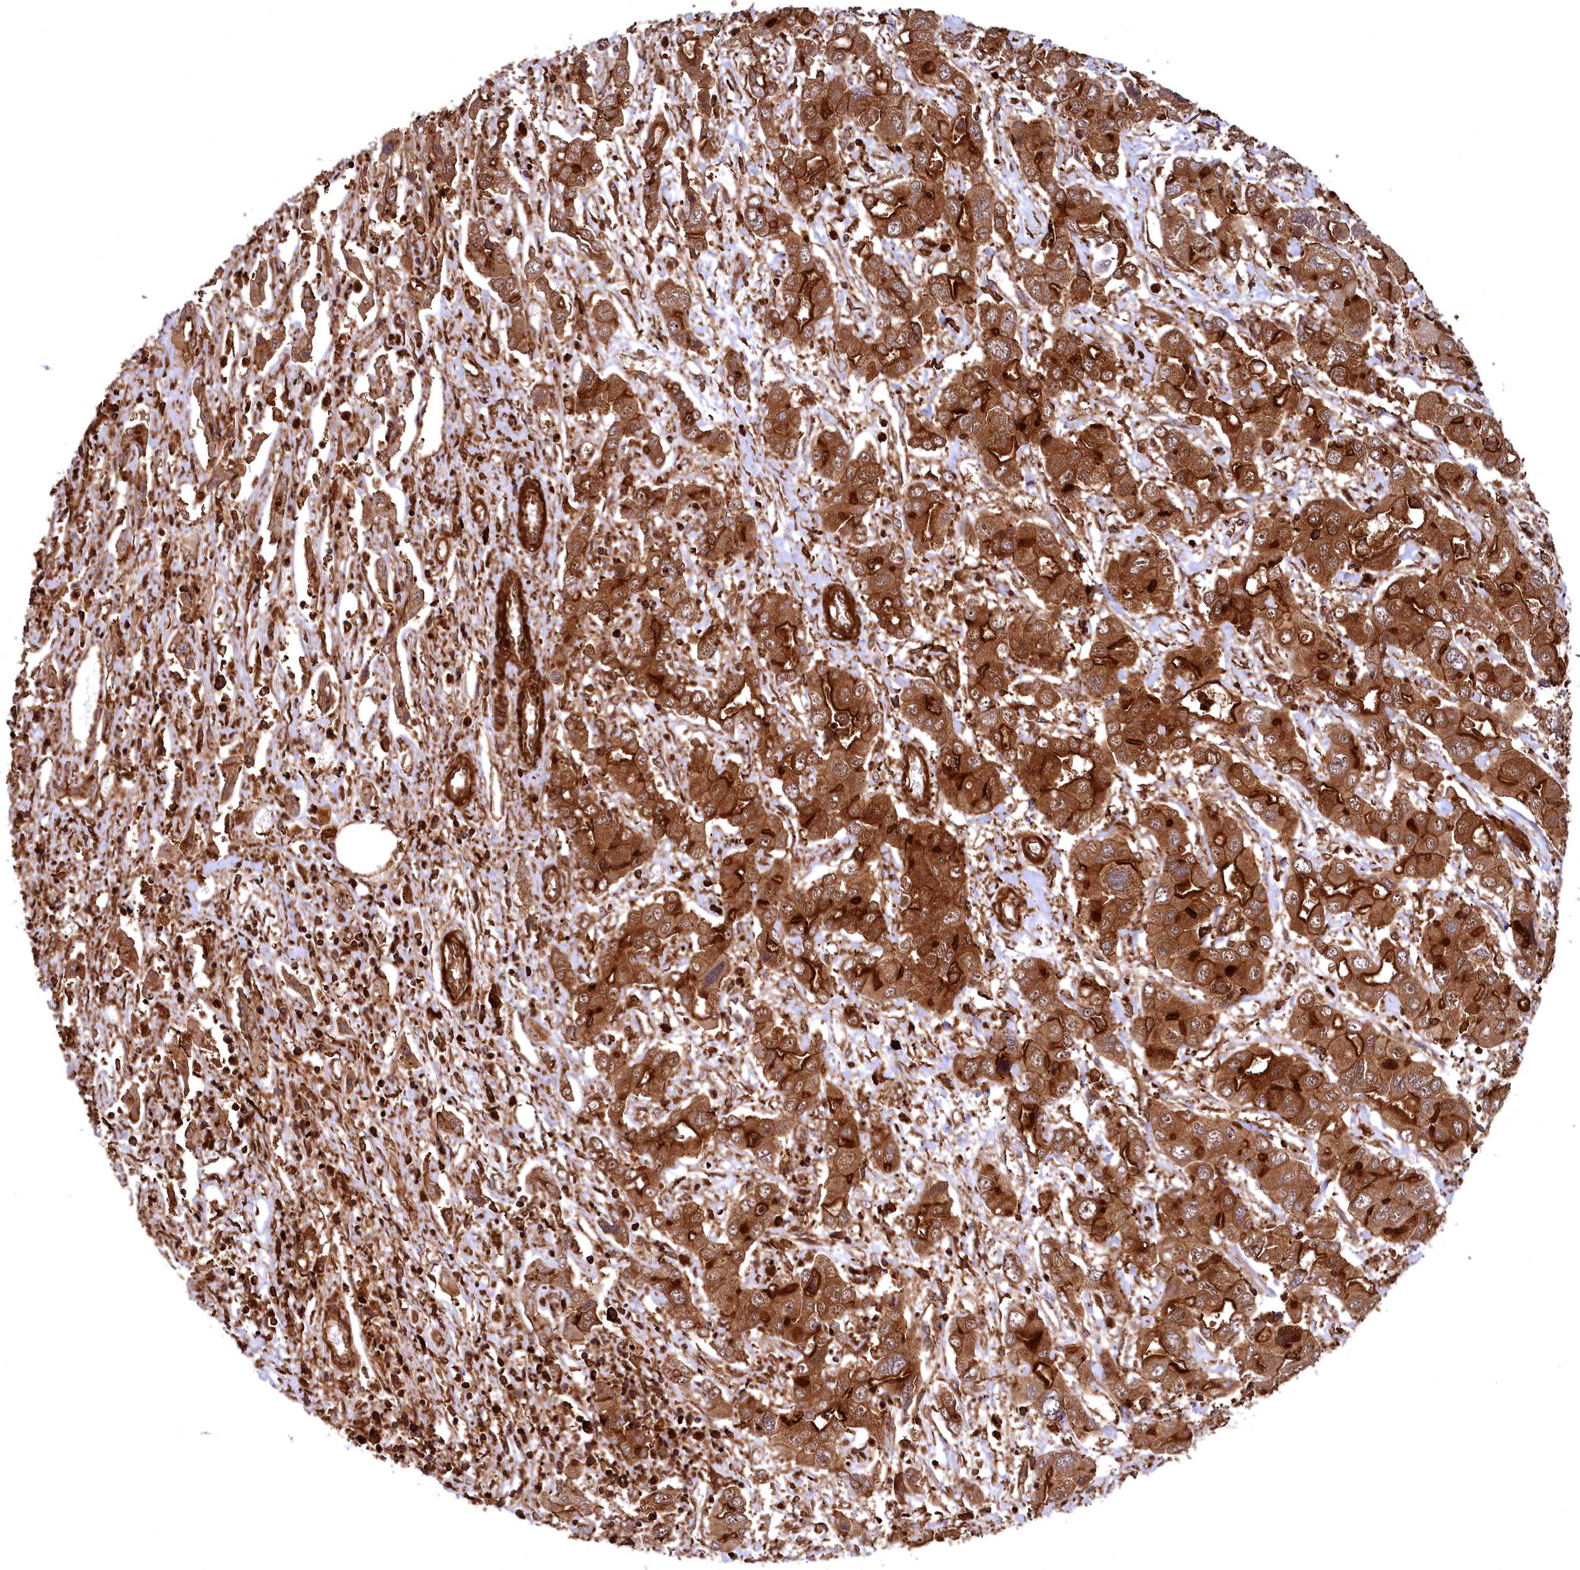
{"staining": {"intensity": "strong", "quantity": "25%-75%", "location": "cytoplasmic/membranous"}, "tissue": "liver cancer", "cell_type": "Tumor cells", "image_type": "cancer", "snomed": [{"axis": "morphology", "description": "Cholangiocarcinoma"}, {"axis": "topography", "description": "Liver"}], "caption": "High-magnification brightfield microscopy of liver cancer stained with DAB (brown) and counterstained with hematoxylin (blue). tumor cells exhibit strong cytoplasmic/membranous staining is appreciated in approximately25%-75% of cells.", "gene": "STUB1", "patient": {"sex": "male", "age": 67}}